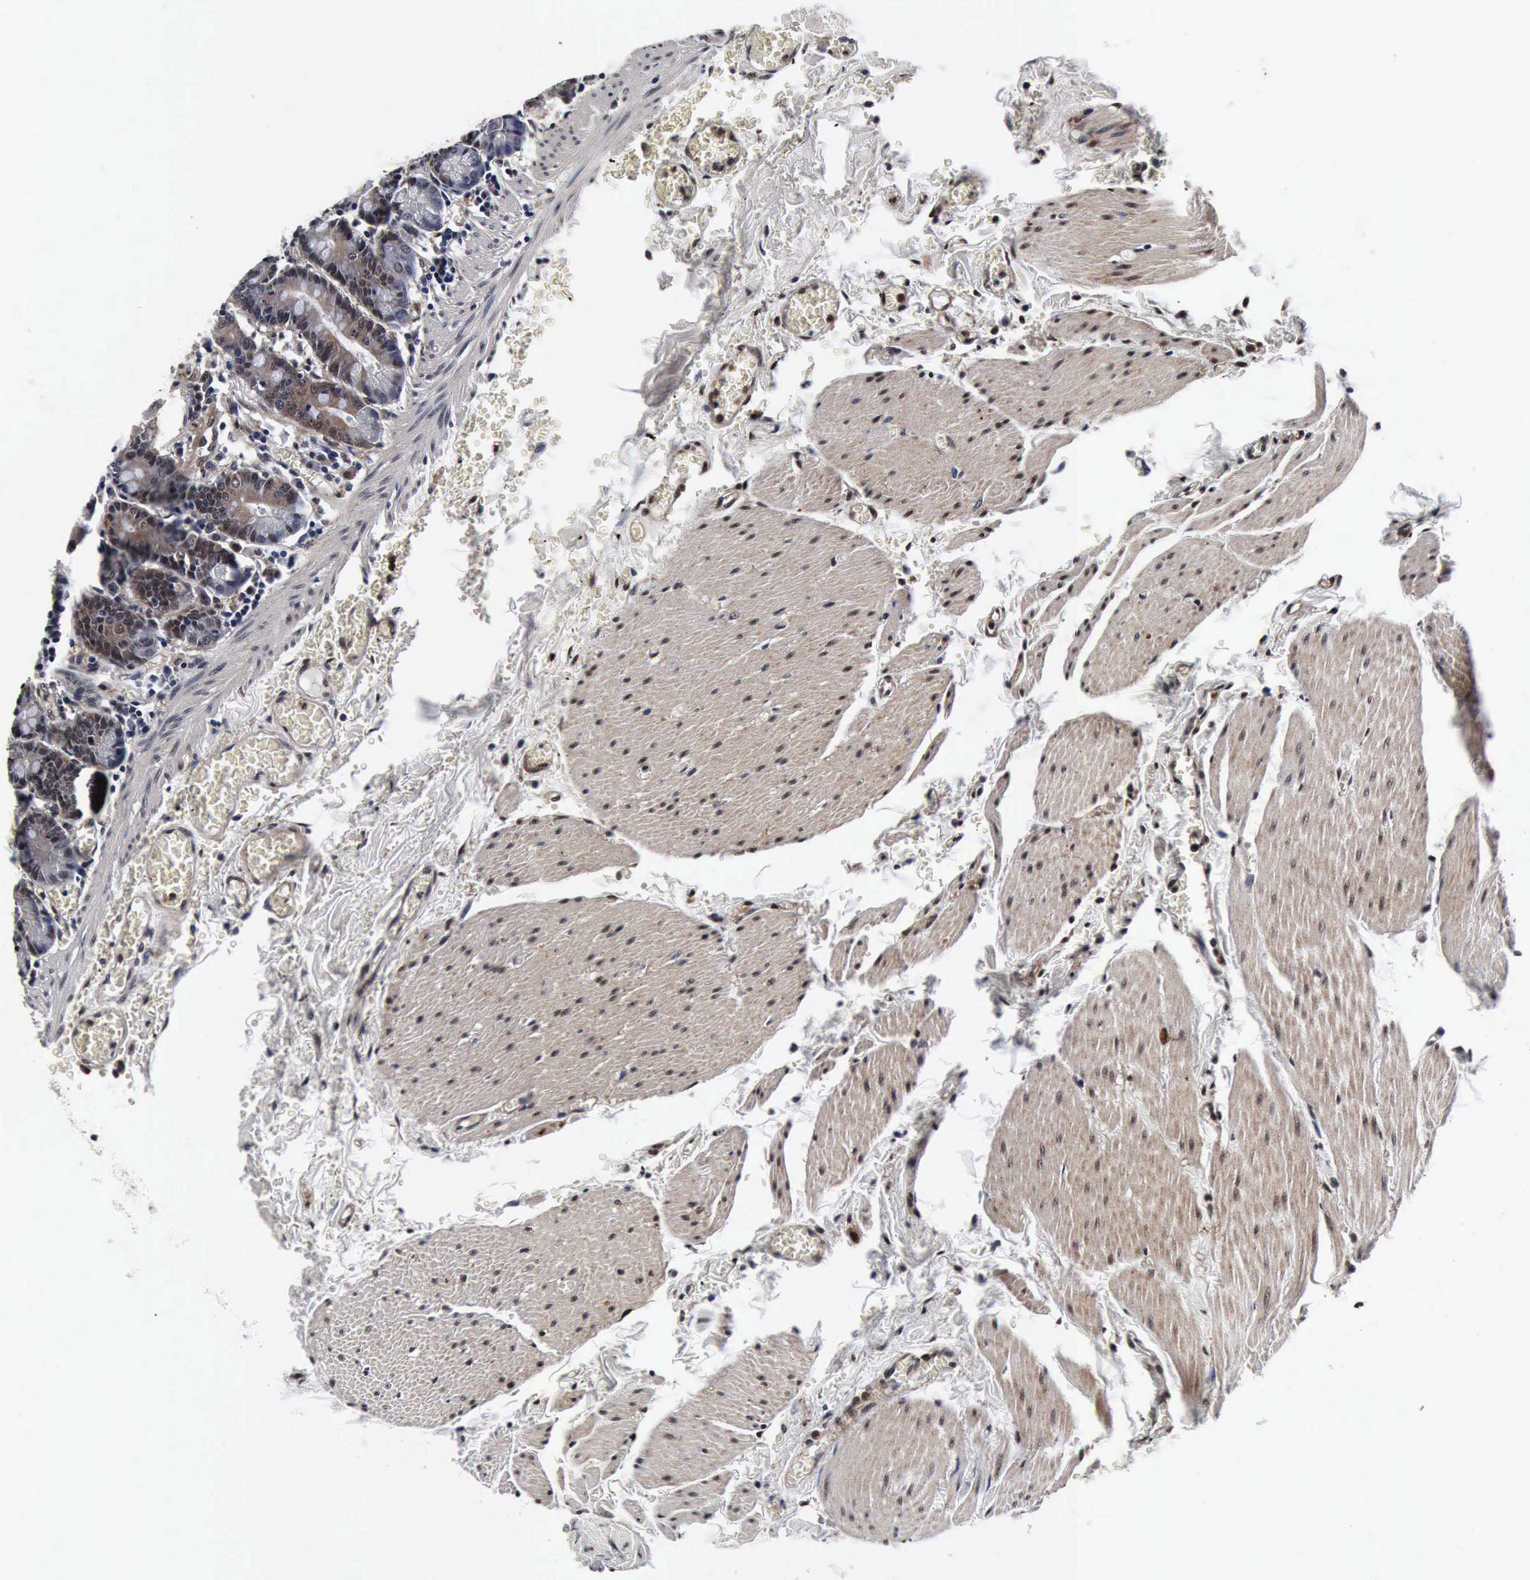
{"staining": {"intensity": "weak", "quantity": ">75%", "location": "cytoplasmic/membranous"}, "tissue": "small intestine", "cell_type": "Glandular cells", "image_type": "normal", "snomed": [{"axis": "morphology", "description": "Normal tissue, NOS"}, {"axis": "topography", "description": "Small intestine"}], "caption": "A brown stain shows weak cytoplasmic/membranous expression of a protein in glandular cells of unremarkable human small intestine.", "gene": "UBC", "patient": {"sex": "male", "age": 71}}